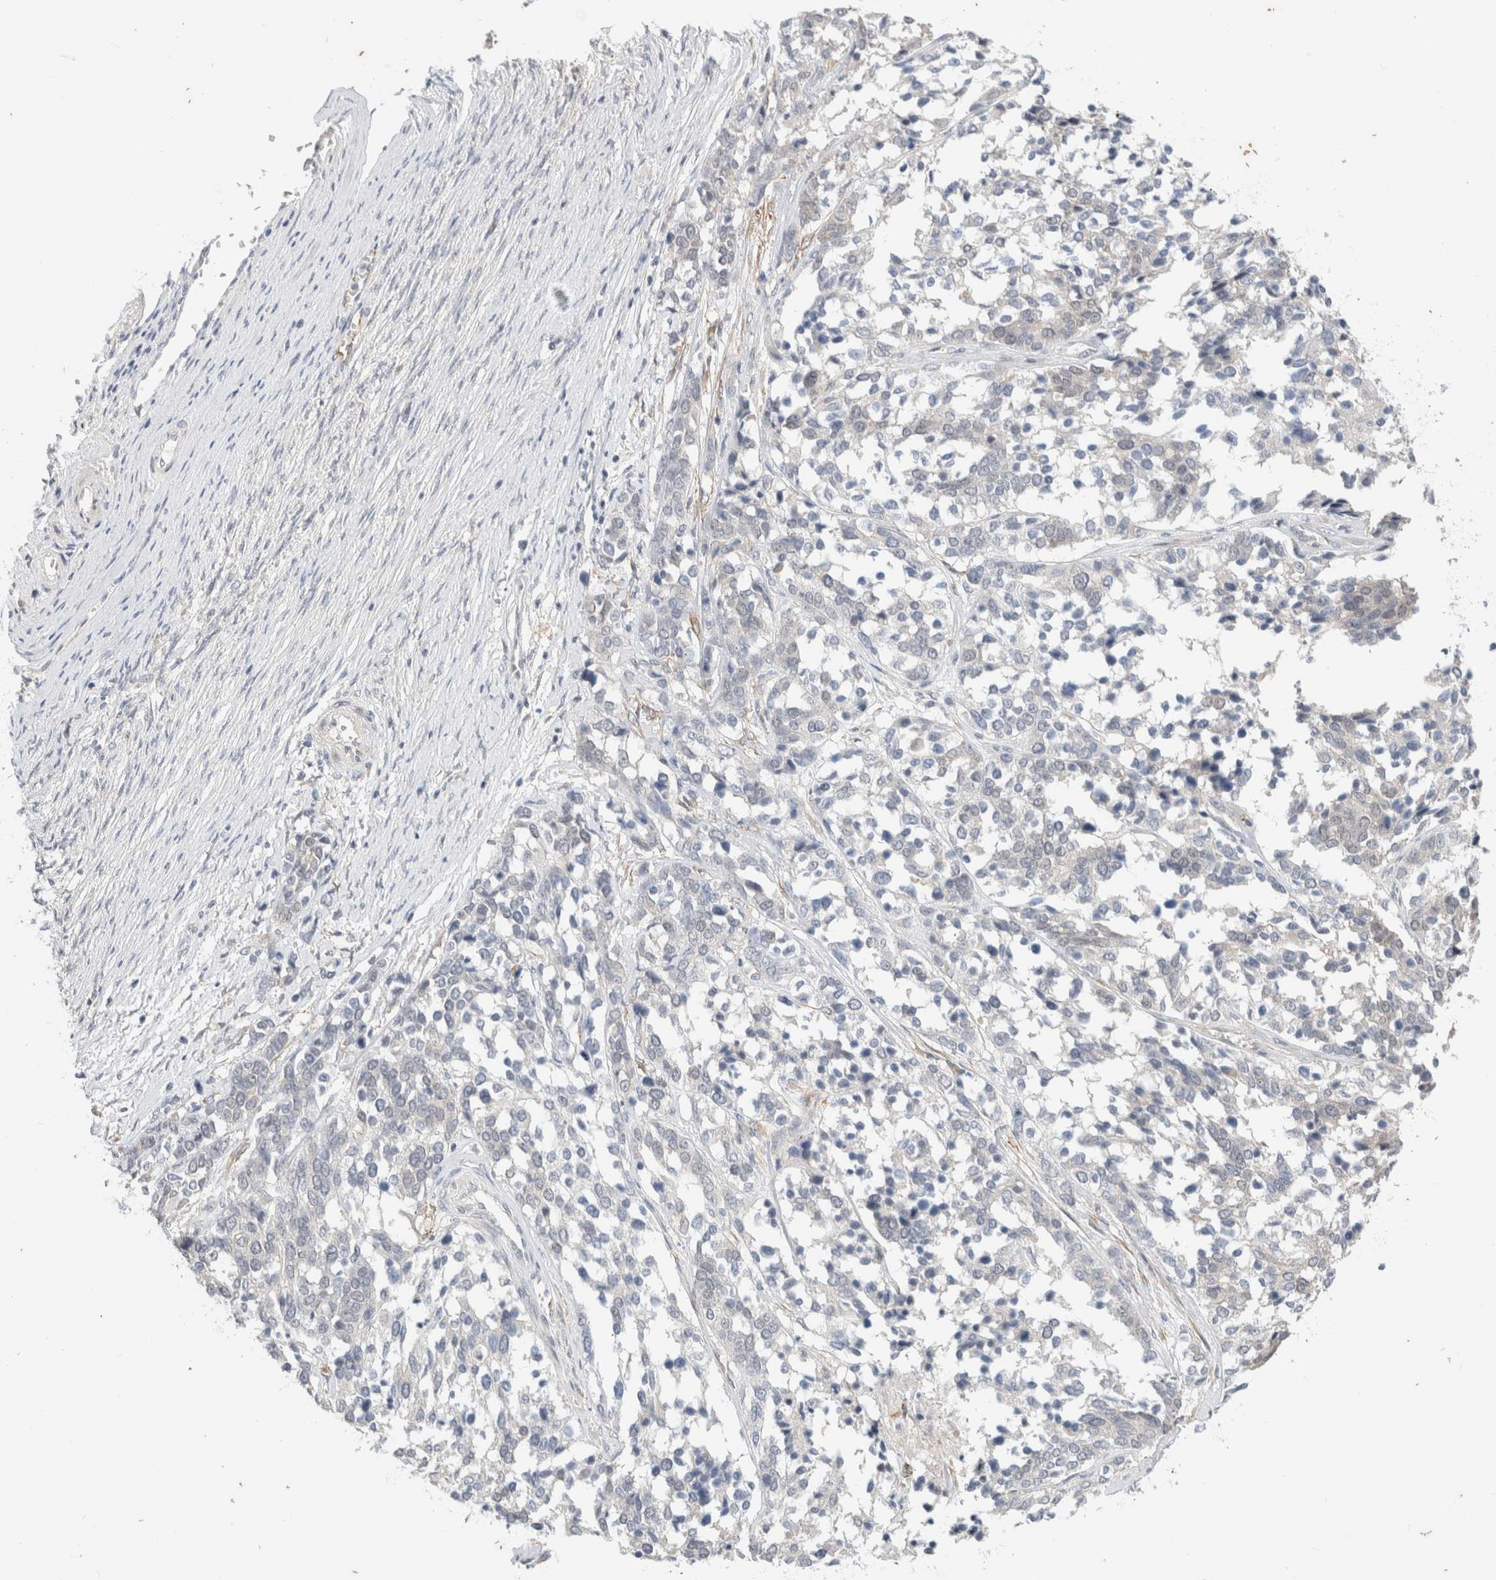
{"staining": {"intensity": "negative", "quantity": "none", "location": "none"}, "tissue": "ovarian cancer", "cell_type": "Tumor cells", "image_type": "cancer", "snomed": [{"axis": "morphology", "description": "Cystadenocarcinoma, serous, NOS"}, {"axis": "topography", "description": "Ovary"}], "caption": "Immunohistochemistry image of human ovarian serous cystadenocarcinoma stained for a protein (brown), which shows no staining in tumor cells.", "gene": "SPRTN", "patient": {"sex": "female", "age": 44}}